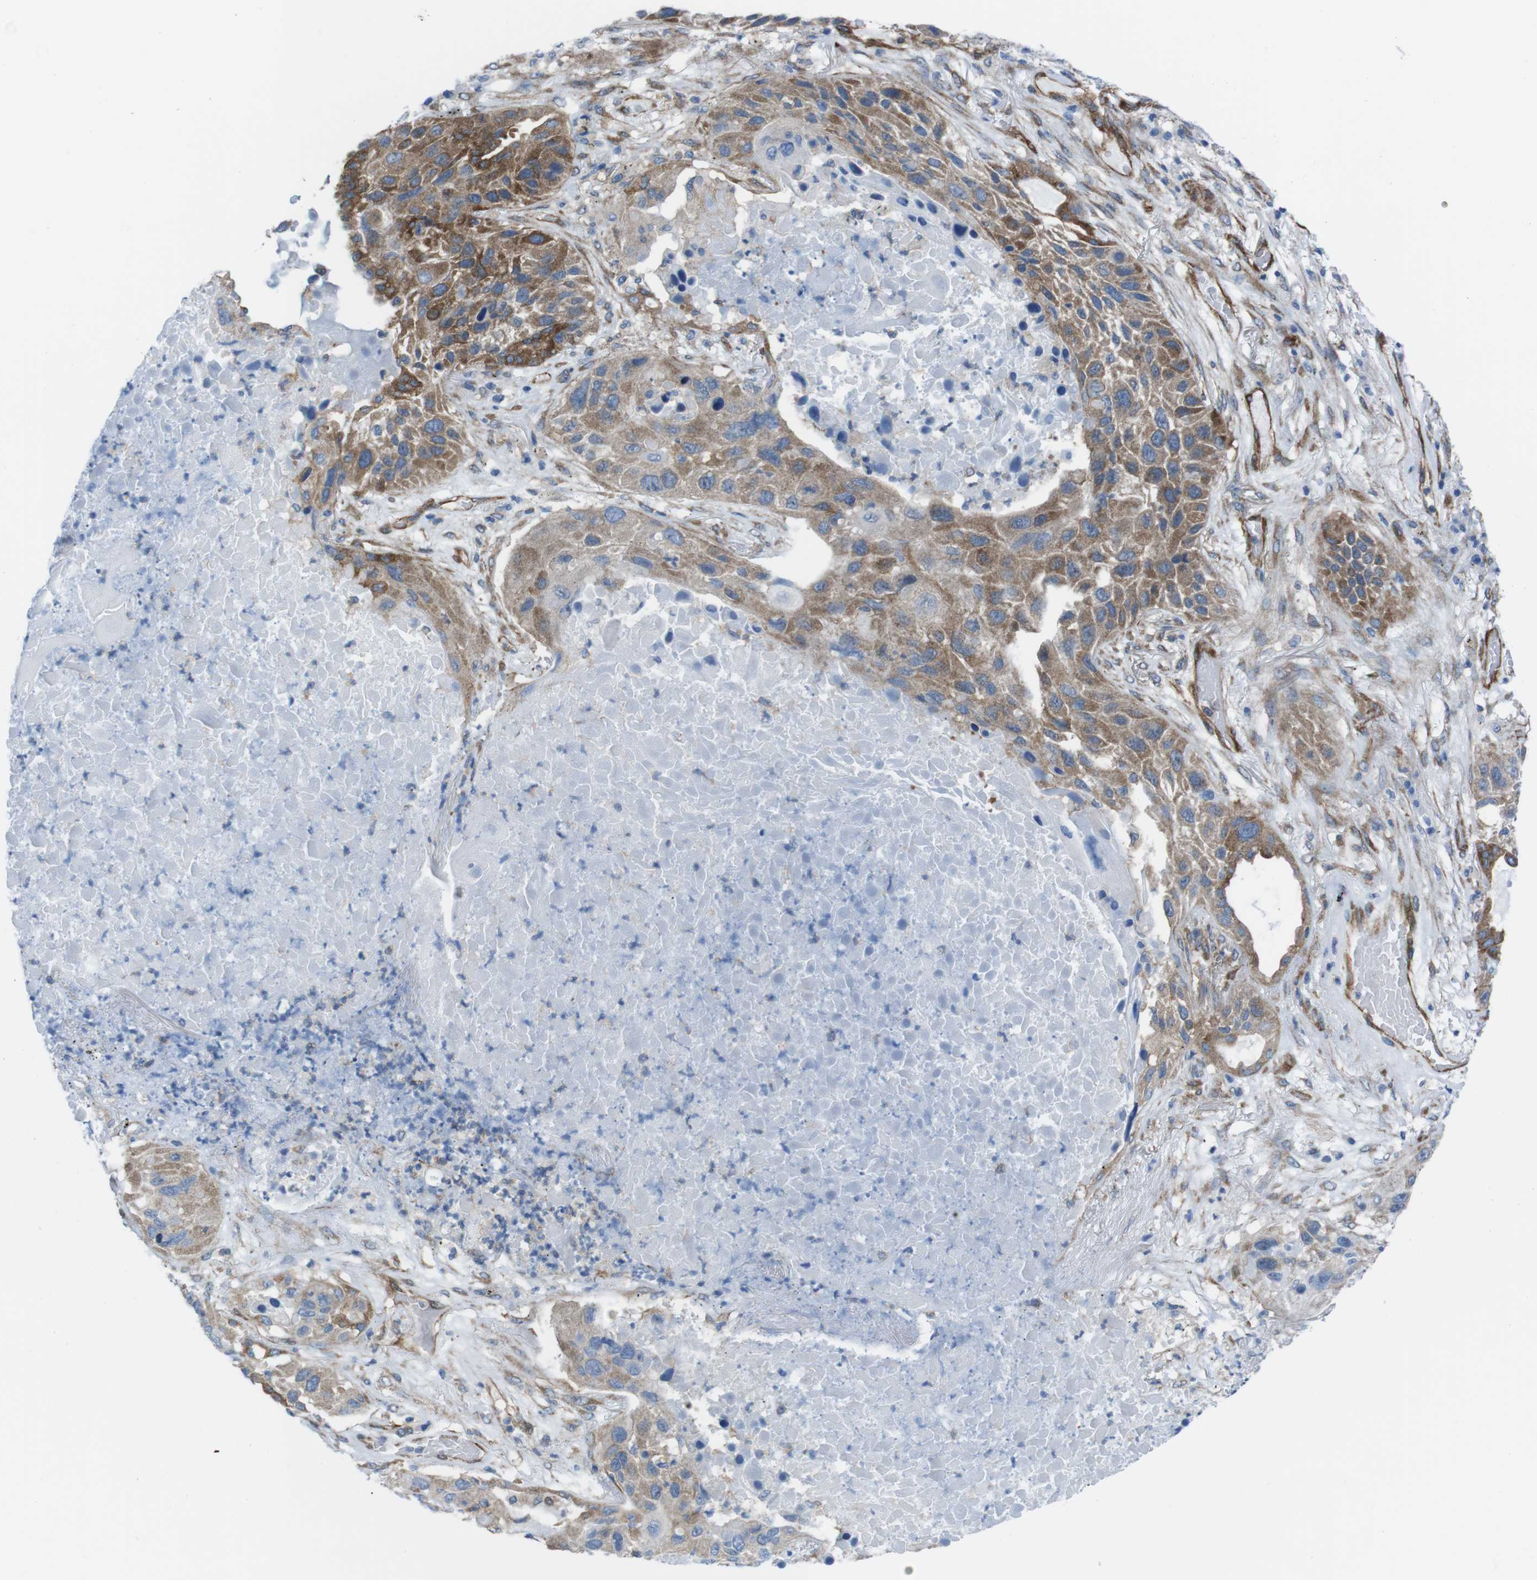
{"staining": {"intensity": "moderate", "quantity": ">75%", "location": "cytoplasmic/membranous"}, "tissue": "lung cancer", "cell_type": "Tumor cells", "image_type": "cancer", "snomed": [{"axis": "morphology", "description": "Squamous cell carcinoma, NOS"}, {"axis": "topography", "description": "Lung"}], "caption": "Lung cancer (squamous cell carcinoma) stained with DAB immunohistochemistry (IHC) exhibits medium levels of moderate cytoplasmic/membranous expression in approximately >75% of tumor cells. The staining was performed using DAB, with brown indicating positive protein expression. Nuclei are stained blue with hematoxylin.", "gene": "DIAPH2", "patient": {"sex": "male", "age": 57}}